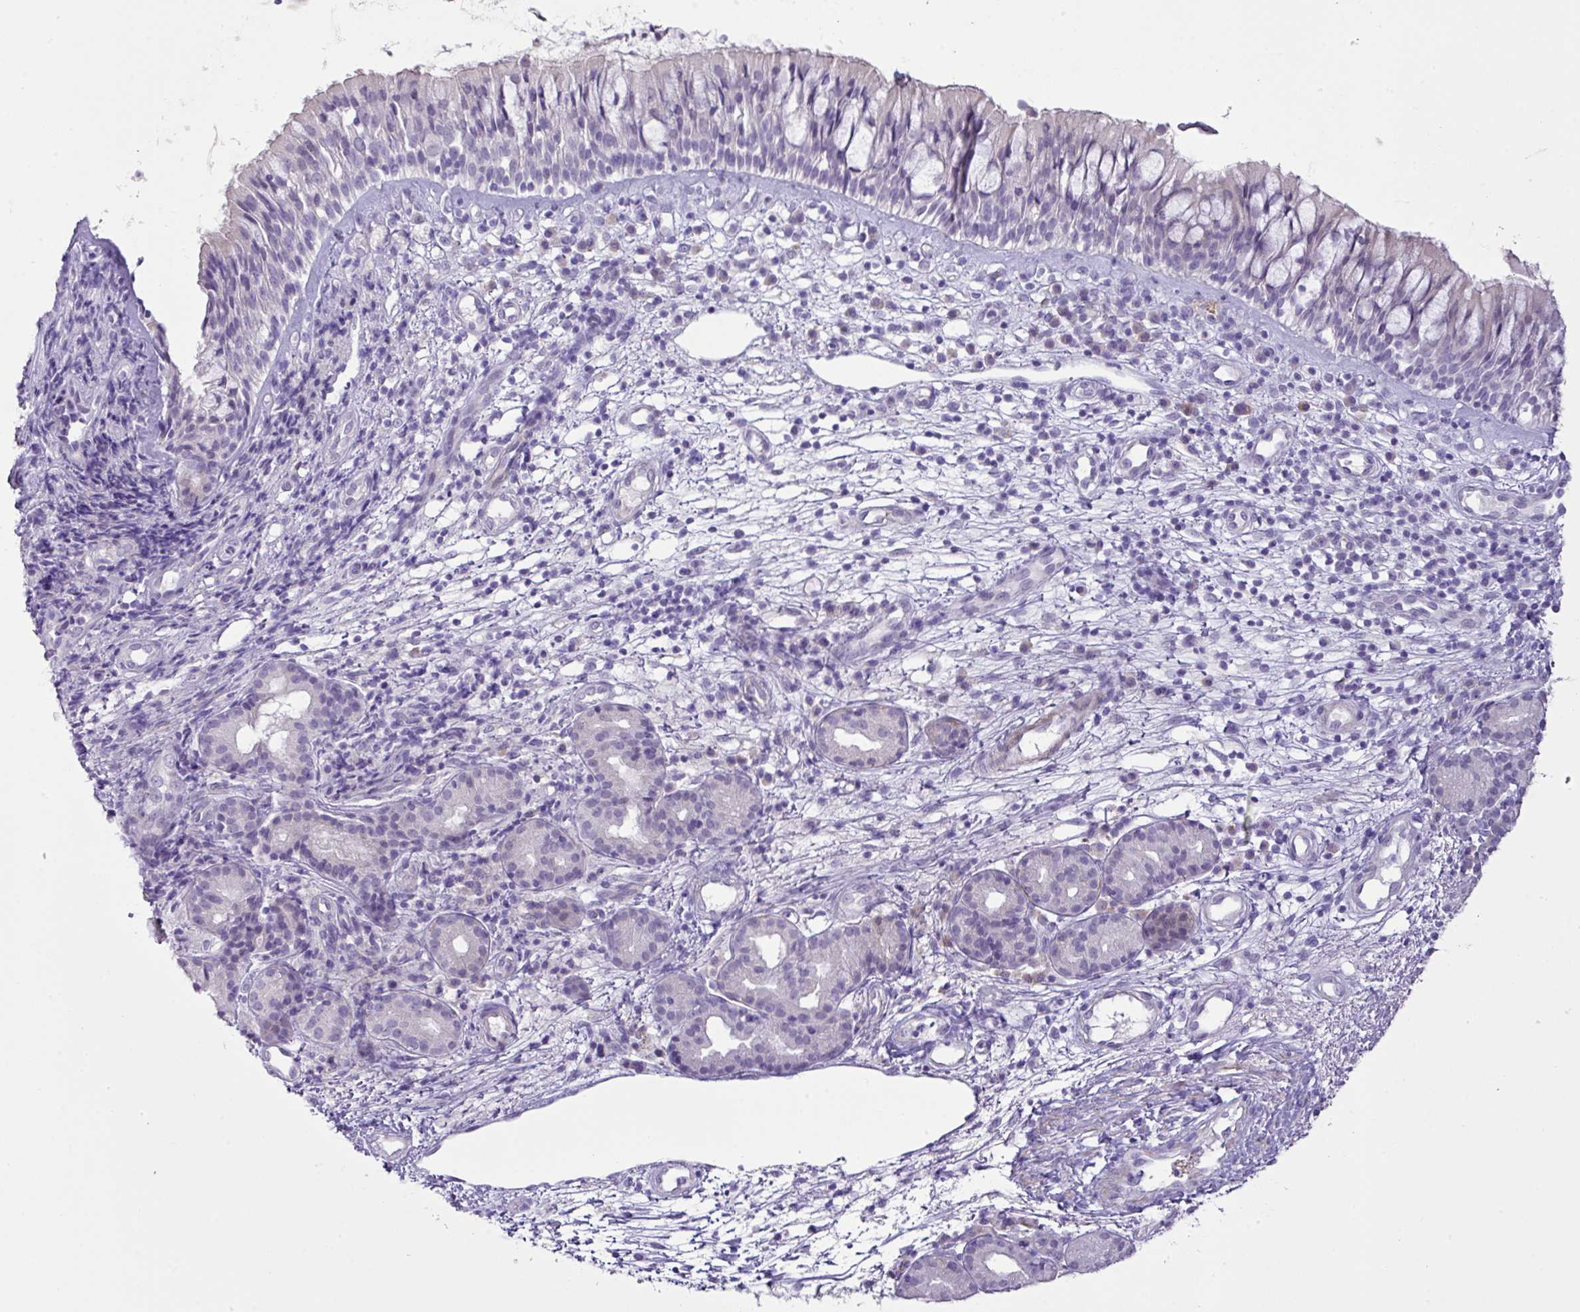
{"staining": {"intensity": "negative", "quantity": "none", "location": "none"}, "tissue": "nasopharynx", "cell_type": "Respiratory epithelial cells", "image_type": "normal", "snomed": [{"axis": "morphology", "description": "Normal tissue, NOS"}, {"axis": "topography", "description": "Nasopharynx"}], "caption": "IHC histopathology image of benign nasopharynx: human nasopharynx stained with DAB (3,3'-diaminobenzidine) demonstrates no significant protein expression in respiratory epithelial cells. (DAB (3,3'-diaminobenzidine) IHC visualized using brightfield microscopy, high magnification).", "gene": "DIP2A", "patient": {"sex": "female", "age": 62}}